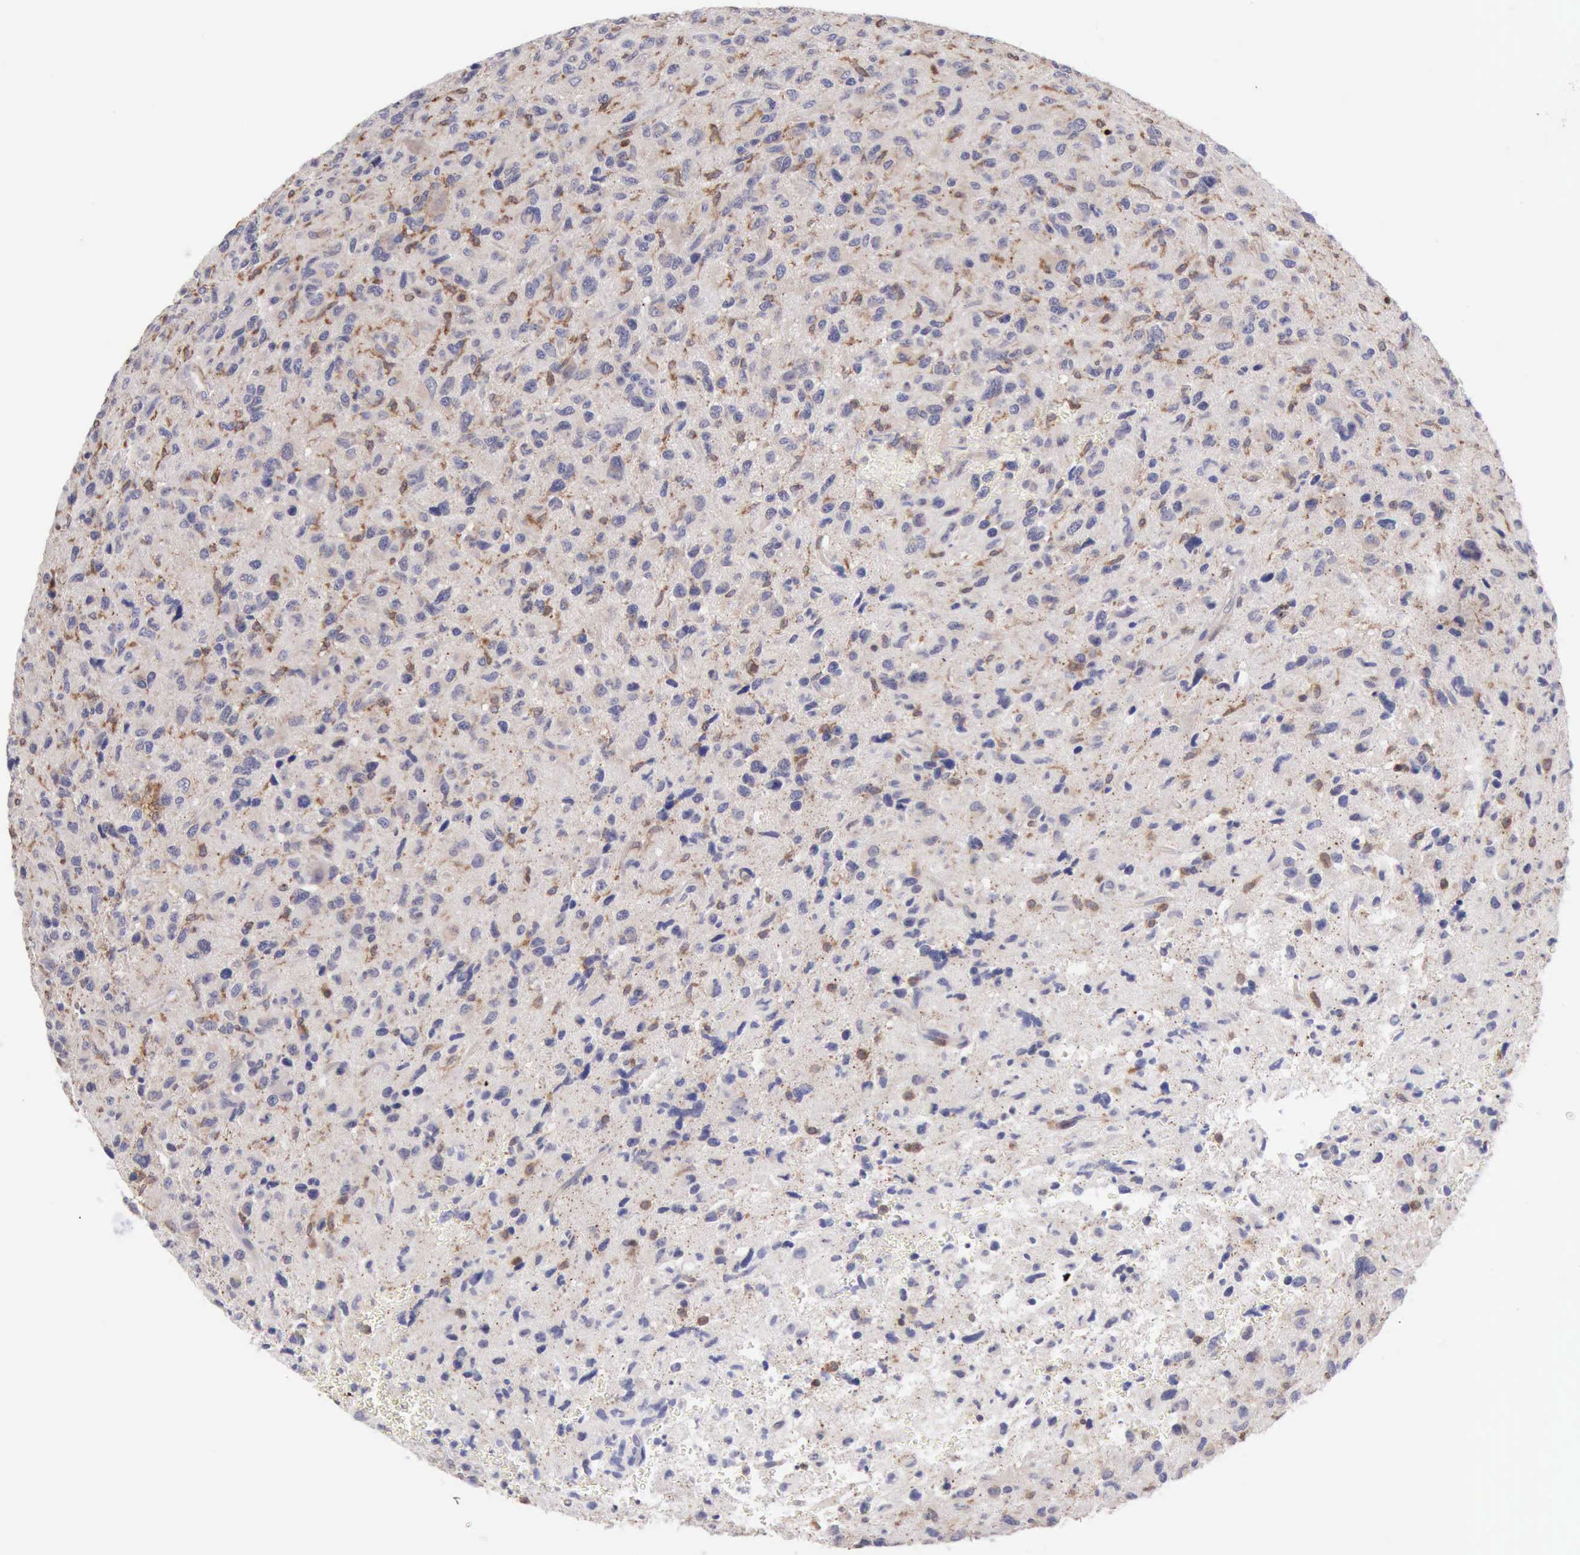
{"staining": {"intensity": "negative", "quantity": "none", "location": "none"}, "tissue": "glioma", "cell_type": "Tumor cells", "image_type": "cancer", "snomed": [{"axis": "morphology", "description": "Glioma, malignant, High grade"}, {"axis": "topography", "description": "Brain"}], "caption": "Image shows no significant protein expression in tumor cells of glioma.", "gene": "SASH3", "patient": {"sex": "female", "age": 60}}